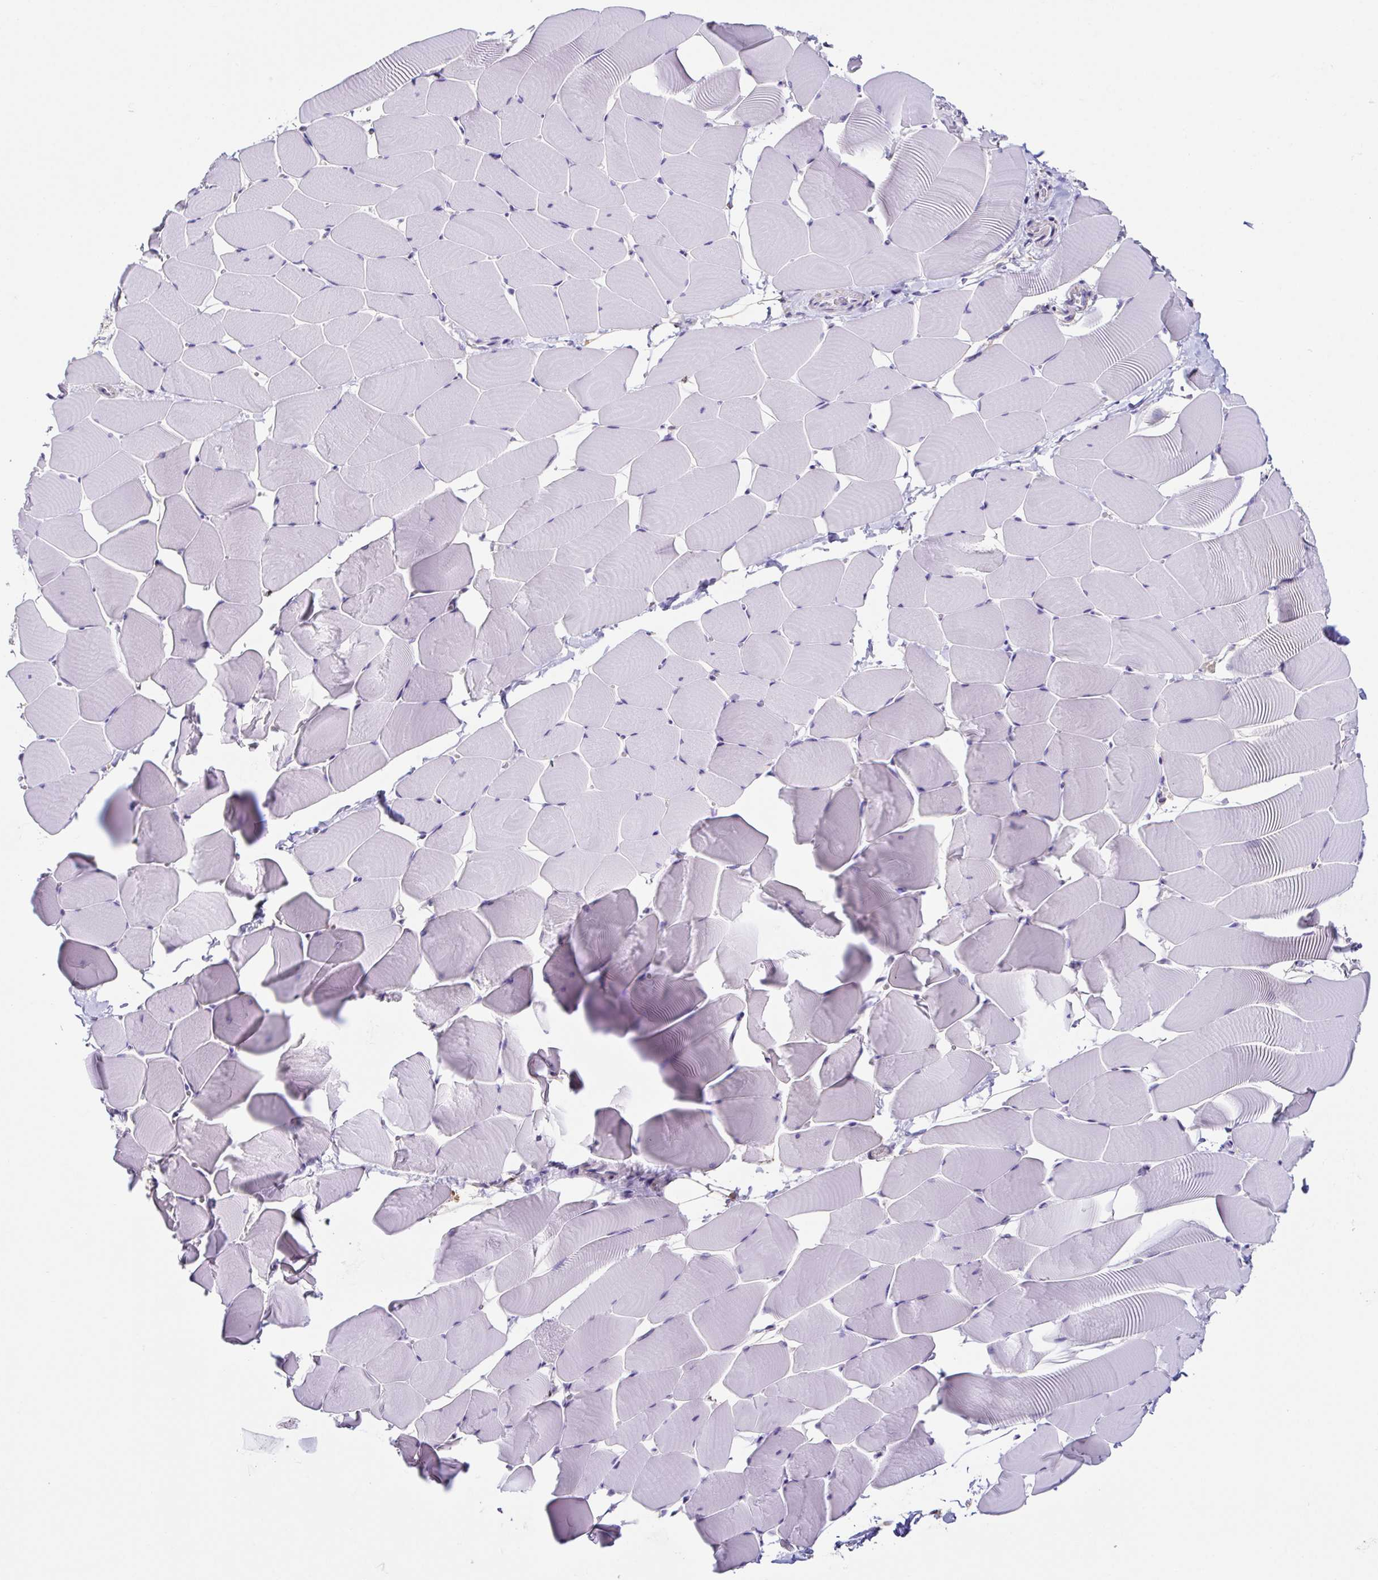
{"staining": {"intensity": "negative", "quantity": "none", "location": "none"}, "tissue": "skeletal muscle", "cell_type": "Myocytes", "image_type": "normal", "snomed": [{"axis": "morphology", "description": "Normal tissue, NOS"}, {"axis": "topography", "description": "Skeletal muscle"}], "caption": "DAB immunohistochemical staining of benign skeletal muscle demonstrates no significant expression in myocytes.", "gene": "ANXA10", "patient": {"sex": "male", "age": 25}}